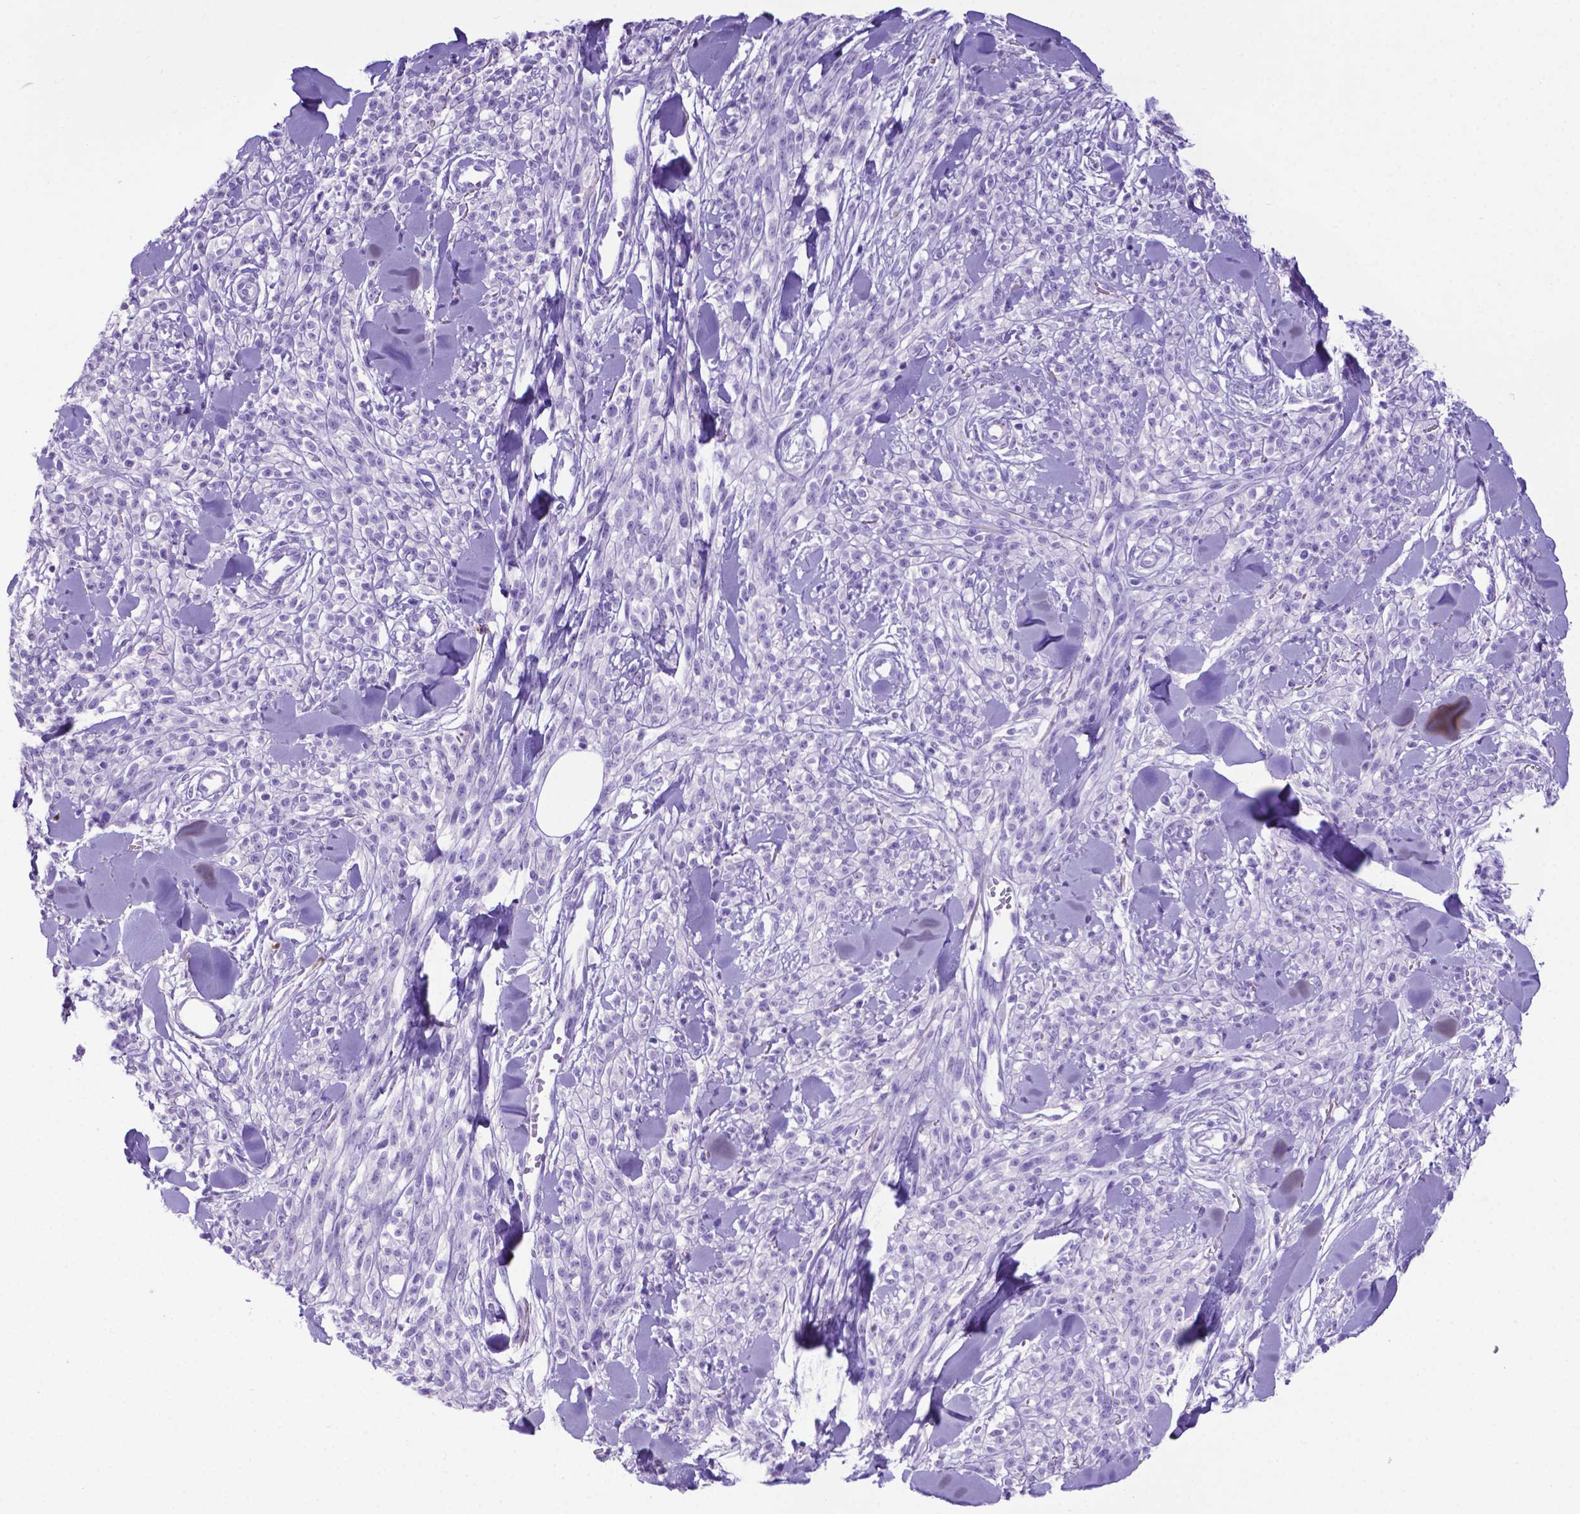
{"staining": {"intensity": "negative", "quantity": "none", "location": "none"}, "tissue": "melanoma", "cell_type": "Tumor cells", "image_type": "cancer", "snomed": [{"axis": "morphology", "description": "Malignant melanoma, NOS"}, {"axis": "topography", "description": "Skin"}, {"axis": "topography", "description": "Skin of trunk"}], "caption": "Immunohistochemical staining of human malignant melanoma shows no significant expression in tumor cells.", "gene": "LZTR1", "patient": {"sex": "male", "age": 74}}